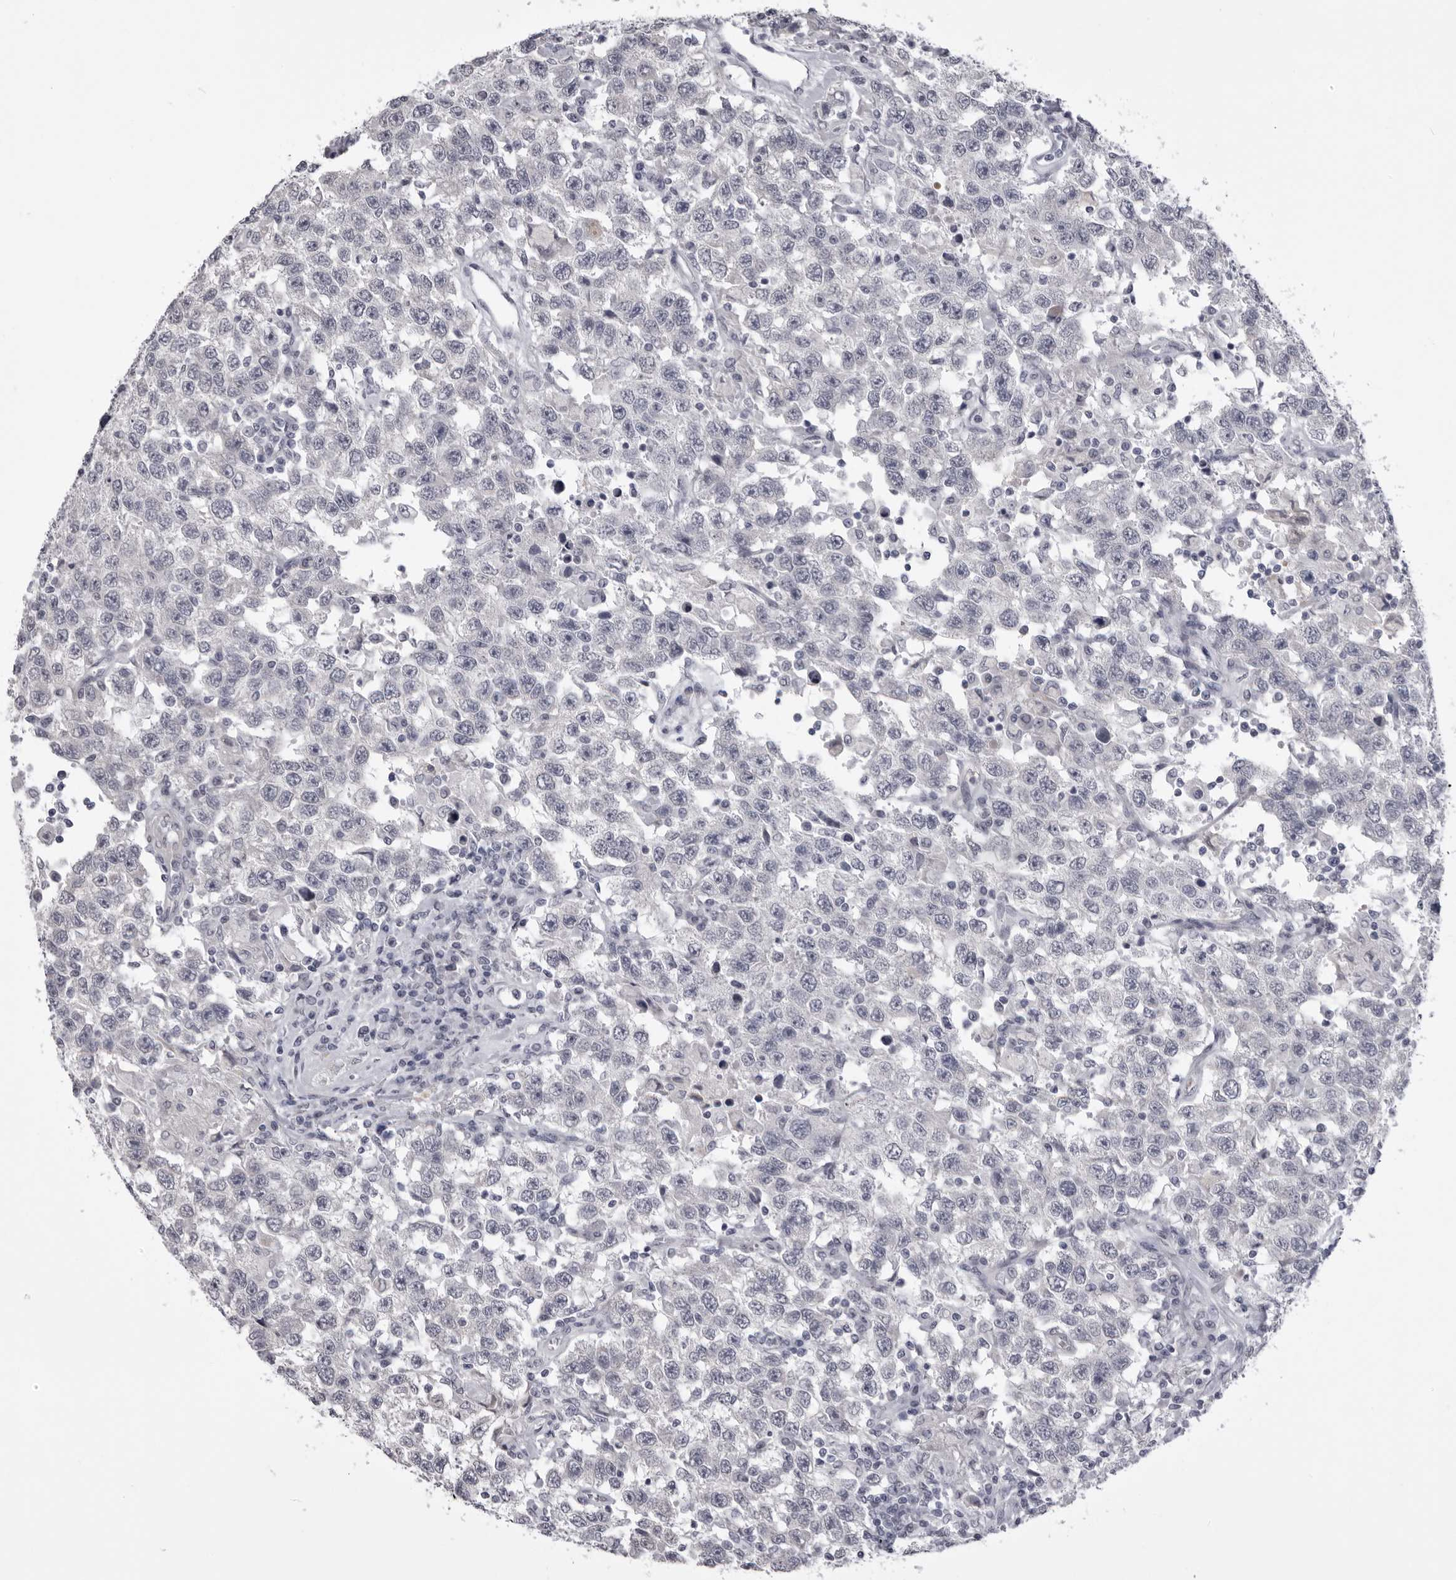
{"staining": {"intensity": "negative", "quantity": "none", "location": "none"}, "tissue": "testis cancer", "cell_type": "Tumor cells", "image_type": "cancer", "snomed": [{"axis": "morphology", "description": "Seminoma, NOS"}, {"axis": "topography", "description": "Testis"}], "caption": "Tumor cells are negative for brown protein staining in testis cancer.", "gene": "EPHA10", "patient": {"sex": "male", "age": 41}}